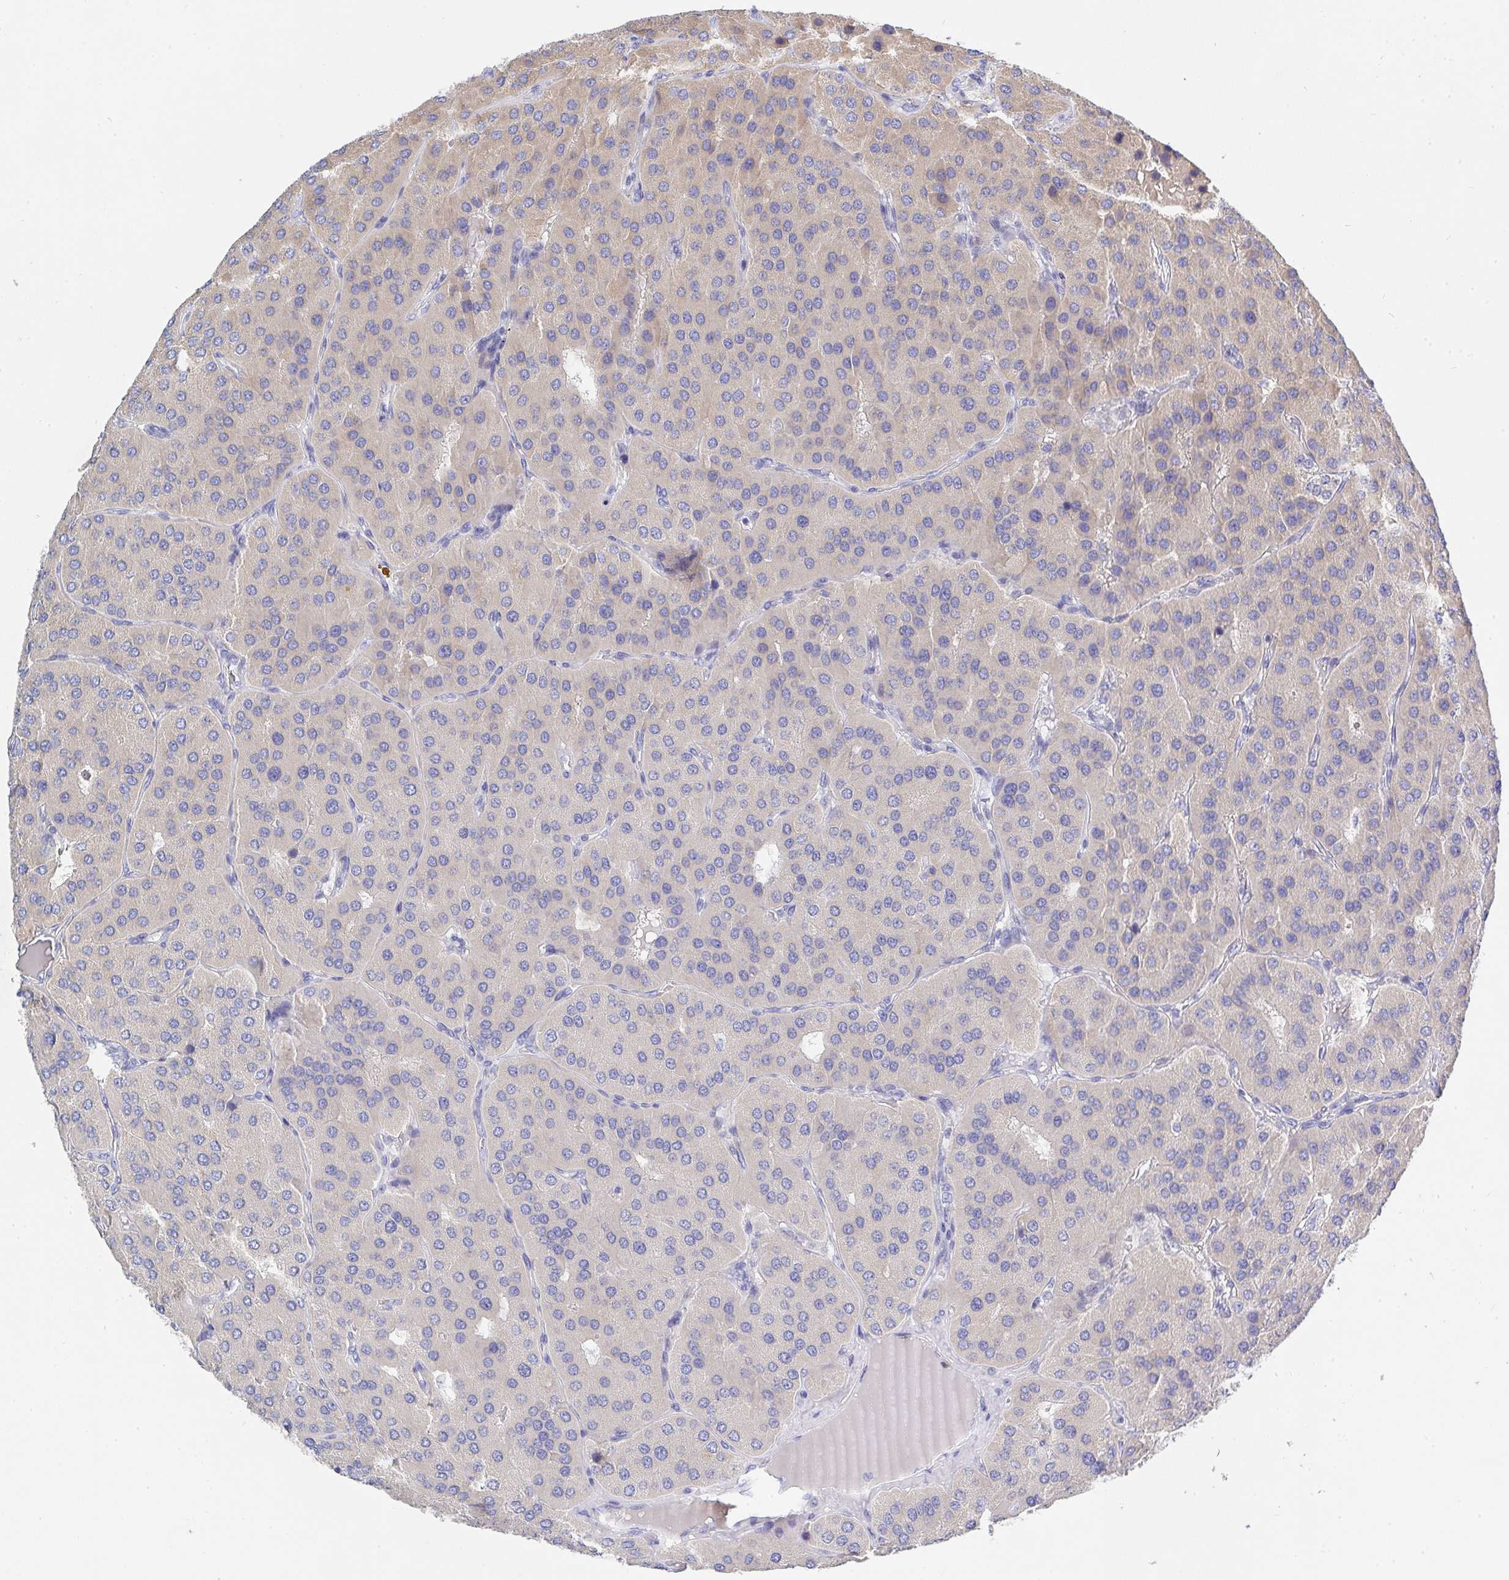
{"staining": {"intensity": "weak", "quantity": "<25%", "location": "cytoplasmic/membranous"}, "tissue": "parathyroid gland", "cell_type": "Glandular cells", "image_type": "normal", "snomed": [{"axis": "morphology", "description": "Normal tissue, NOS"}, {"axis": "morphology", "description": "Adenoma, NOS"}, {"axis": "topography", "description": "Parathyroid gland"}], "caption": "Photomicrograph shows no significant protein positivity in glandular cells of unremarkable parathyroid gland.", "gene": "ZNF561", "patient": {"sex": "female", "age": 86}}